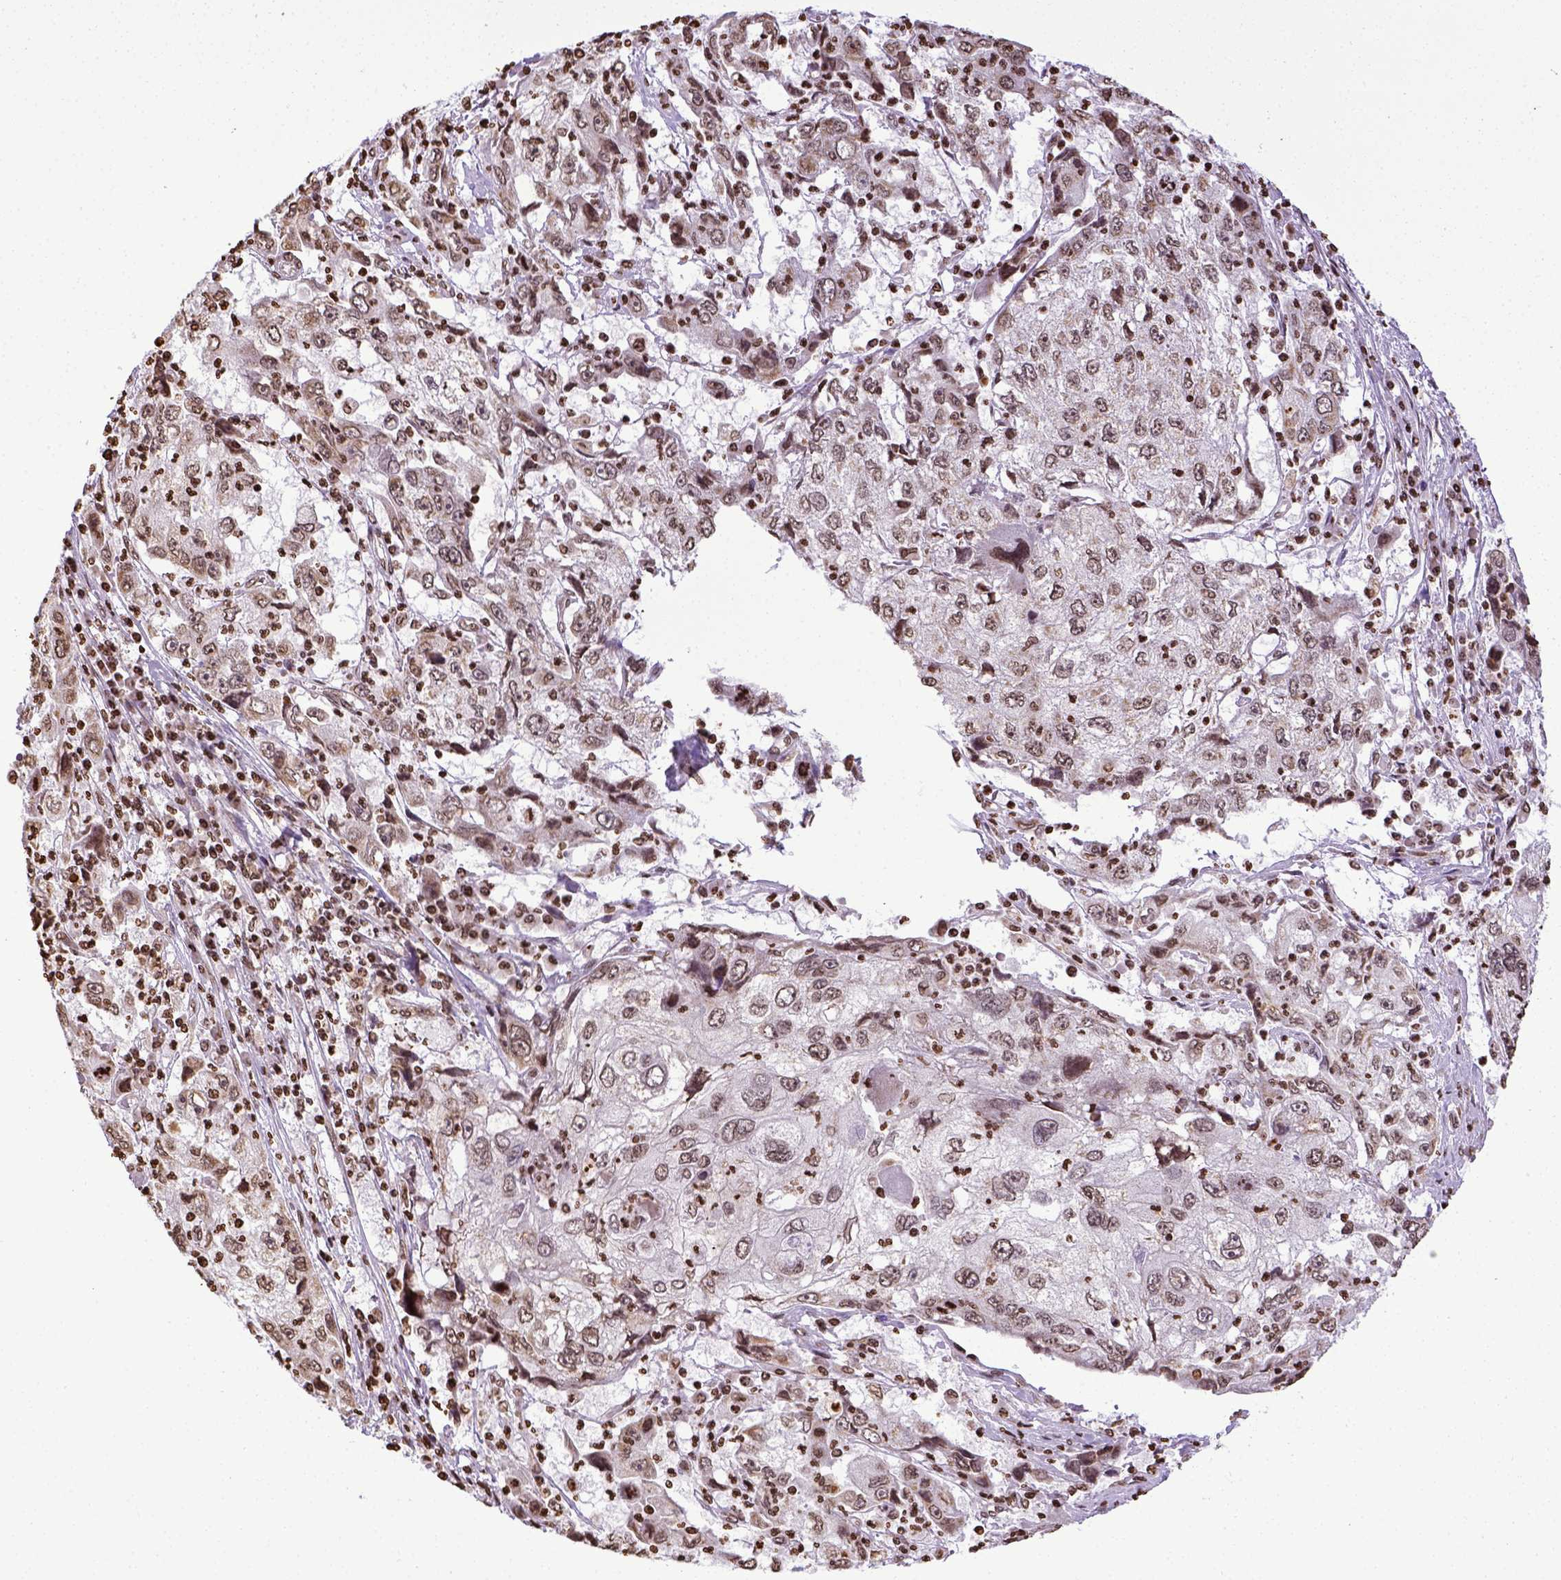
{"staining": {"intensity": "moderate", "quantity": ">75%", "location": "nuclear"}, "tissue": "cervical cancer", "cell_type": "Tumor cells", "image_type": "cancer", "snomed": [{"axis": "morphology", "description": "Squamous cell carcinoma, NOS"}, {"axis": "topography", "description": "Cervix"}], "caption": "A micrograph showing moderate nuclear positivity in about >75% of tumor cells in squamous cell carcinoma (cervical), as visualized by brown immunohistochemical staining.", "gene": "ZNF75D", "patient": {"sex": "female", "age": 36}}